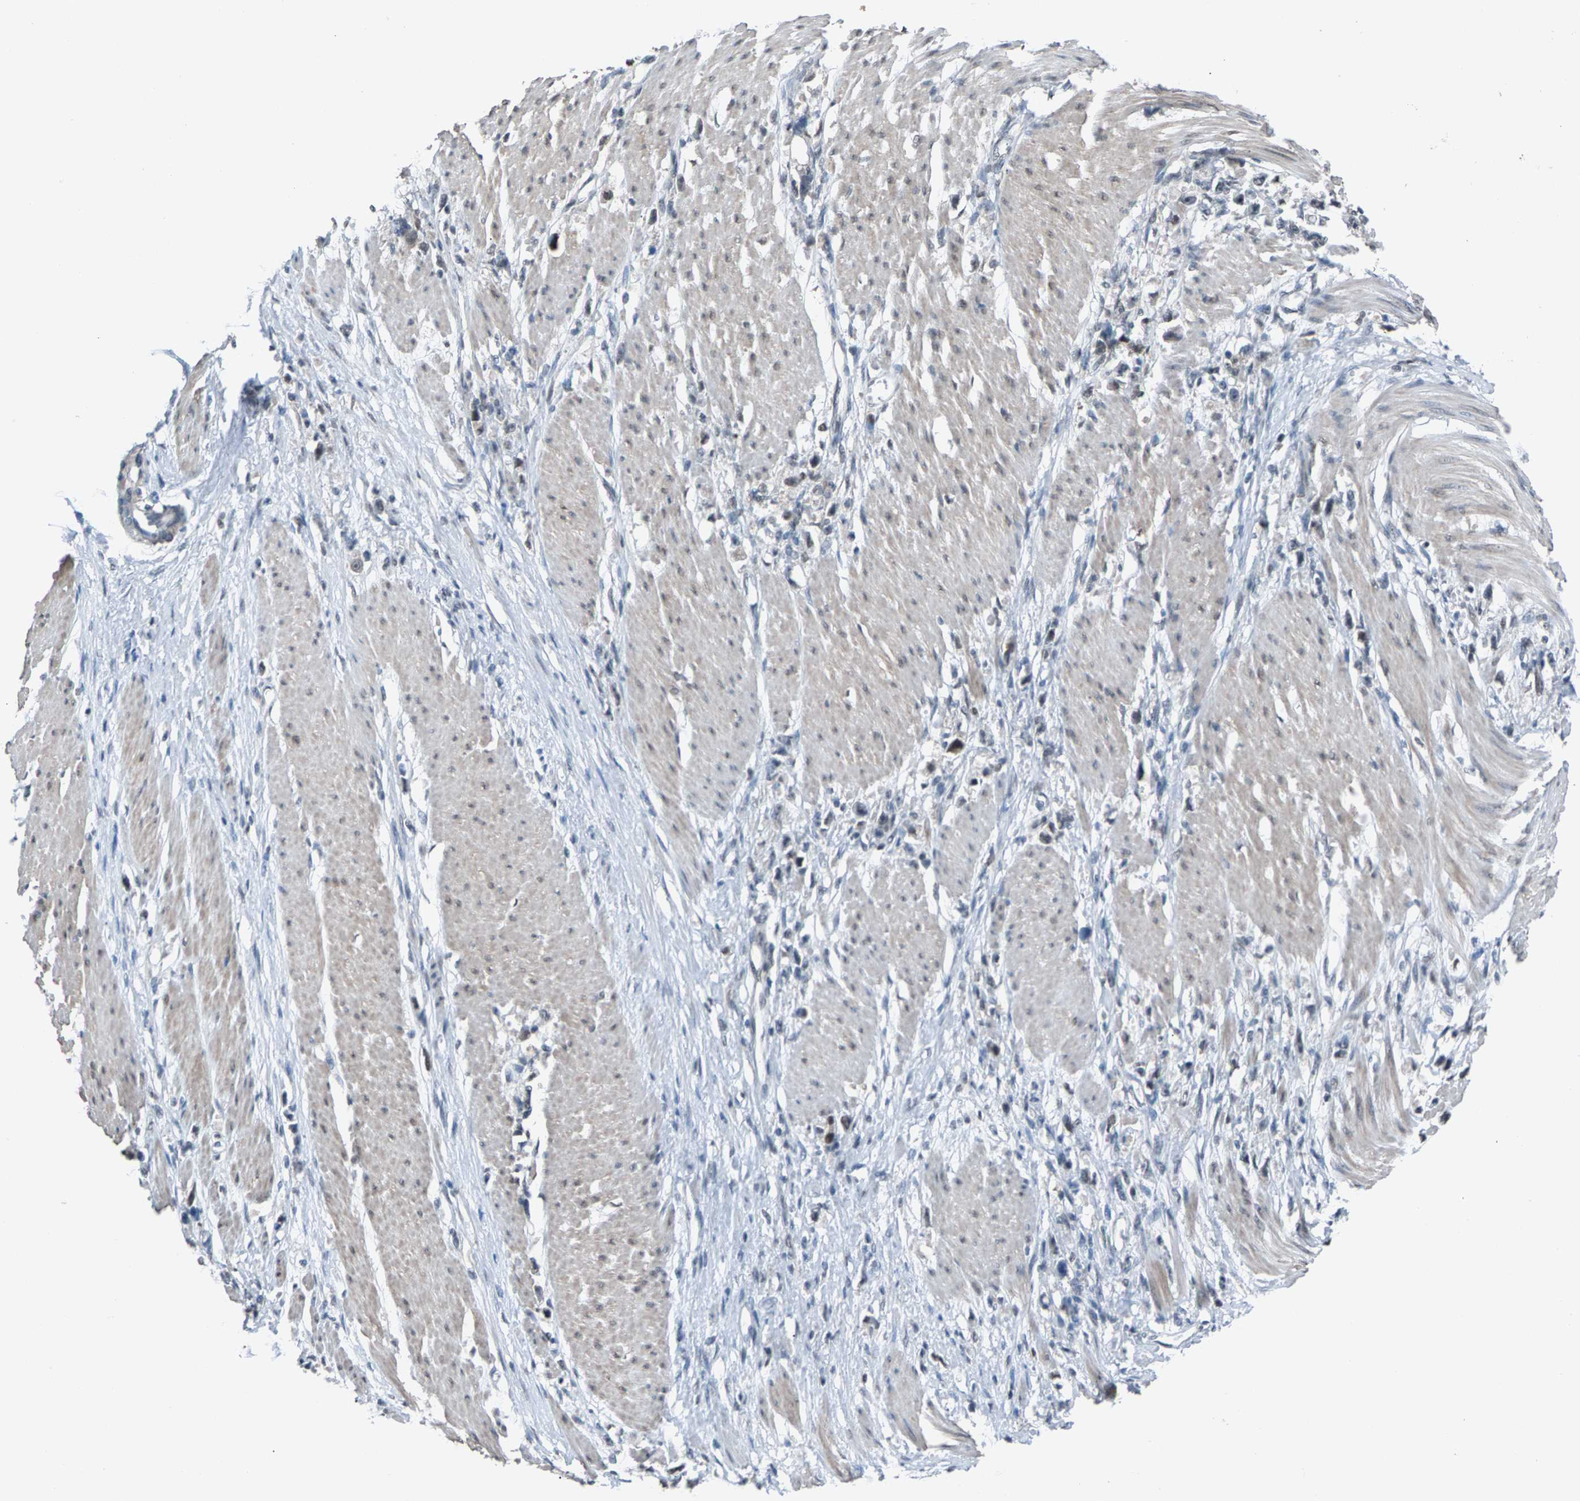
{"staining": {"intensity": "weak", "quantity": "<25%", "location": "nuclear"}, "tissue": "stomach cancer", "cell_type": "Tumor cells", "image_type": "cancer", "snomed": [{"axis": "morphology", "description": "Adenocarcinoma, NOS"}, {"axis": "topography", "description": "Stomach"}], "caption": "Tumor cells are negative for protein expression in human stomach cancer.", "gene": "ZNF276", "patient": {"sex": "female", "age": 59}}